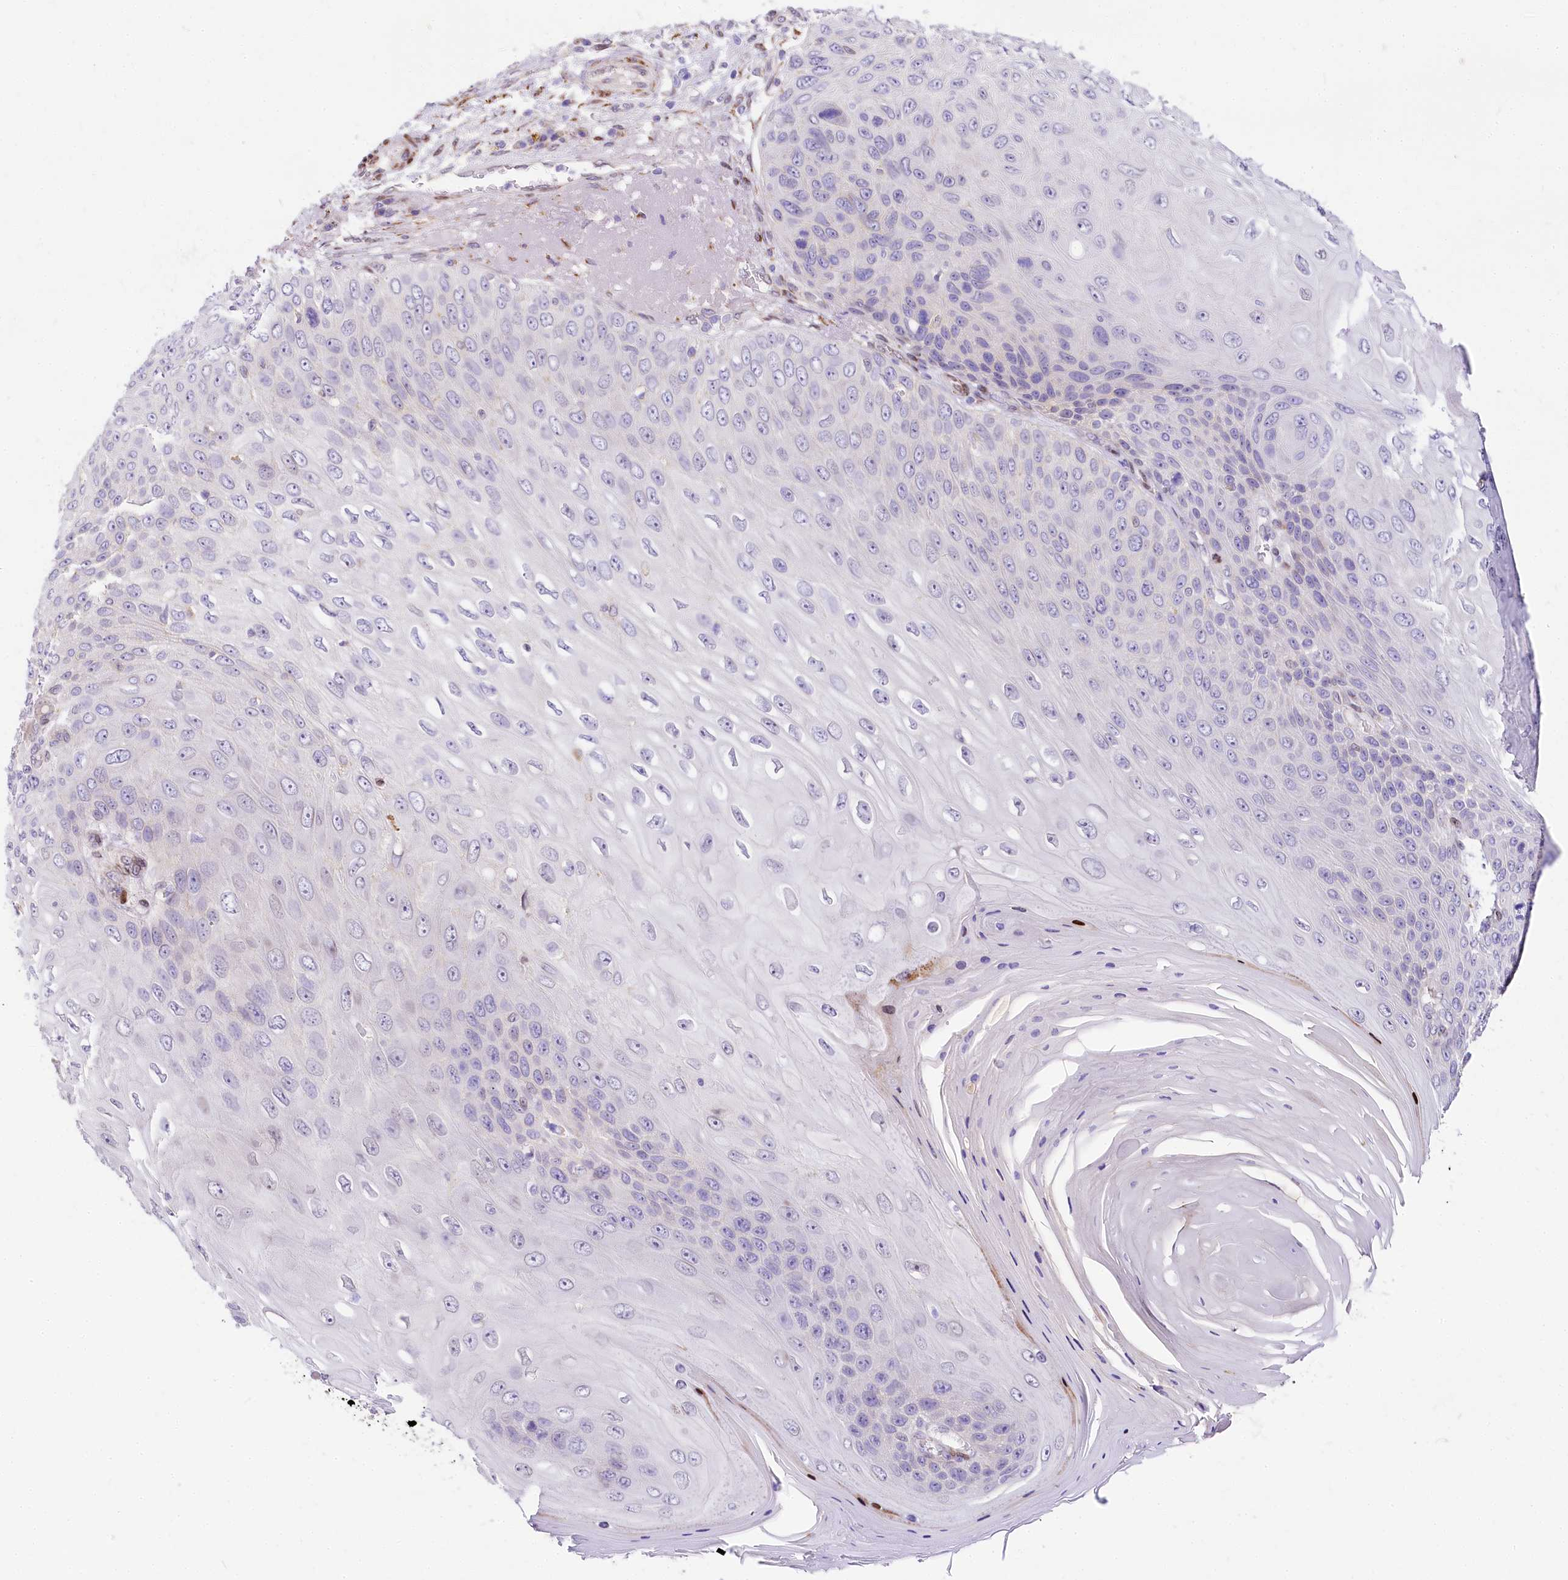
{"staining": {"intensity": "negative", "quantity": "none", "location": "none"}, "tissue": "skin cancer", "cell_type": "Tumor cells", "image_type": "cancer", "snomed": [{"axis": "morphology", "description": "Squamous cell carcinoma, NOS"}, {"axis": "topography", "description": "Skin"}], "caption": "Squamous cell carcinoma (skin) stained for a protein using immunohistochemistry (IHC) displays no expression tumor cells.", "gene": "PPIP5K2", "patient": {"sex": "female", "age": 88}}